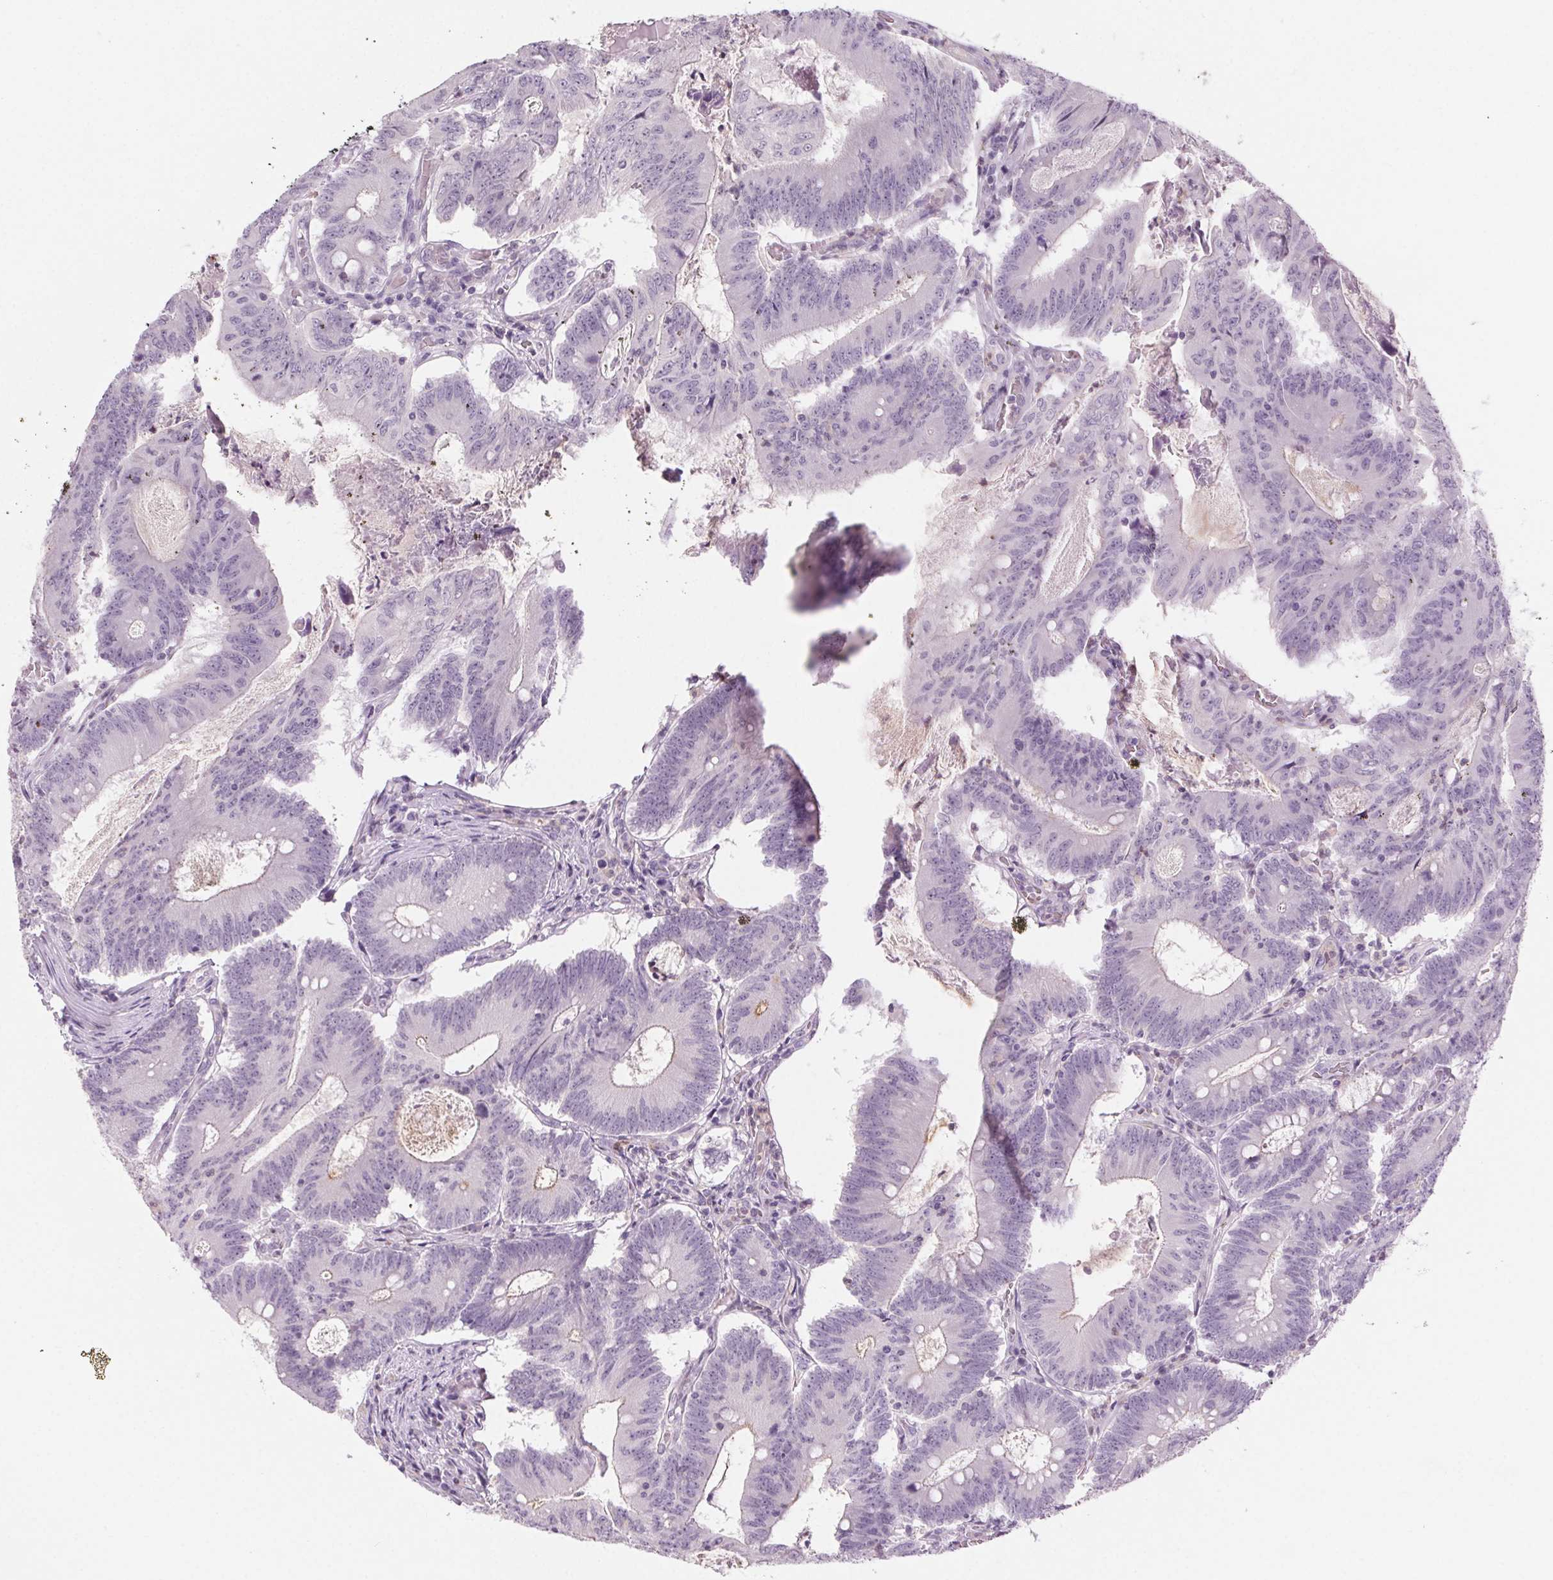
{"staining": {"intensity": "weak", "quantity": "<25%", "location": "cytoplasmic/membranous"}, "tissue": "colorectal cancer", "cell_type": "Tumor cells", "image_type": "cancer", "snomed": [{"axis": "morphology", "description": "Adenocarcinoma, NOS"}, {"axis": "topography", "description": "Colon"}], "caption": "Image shows no protein expression in tumor cells of colorectal cancer tissue.", "gene": "SLC6A19", "patient": {"sex": "female", "age": 70}}